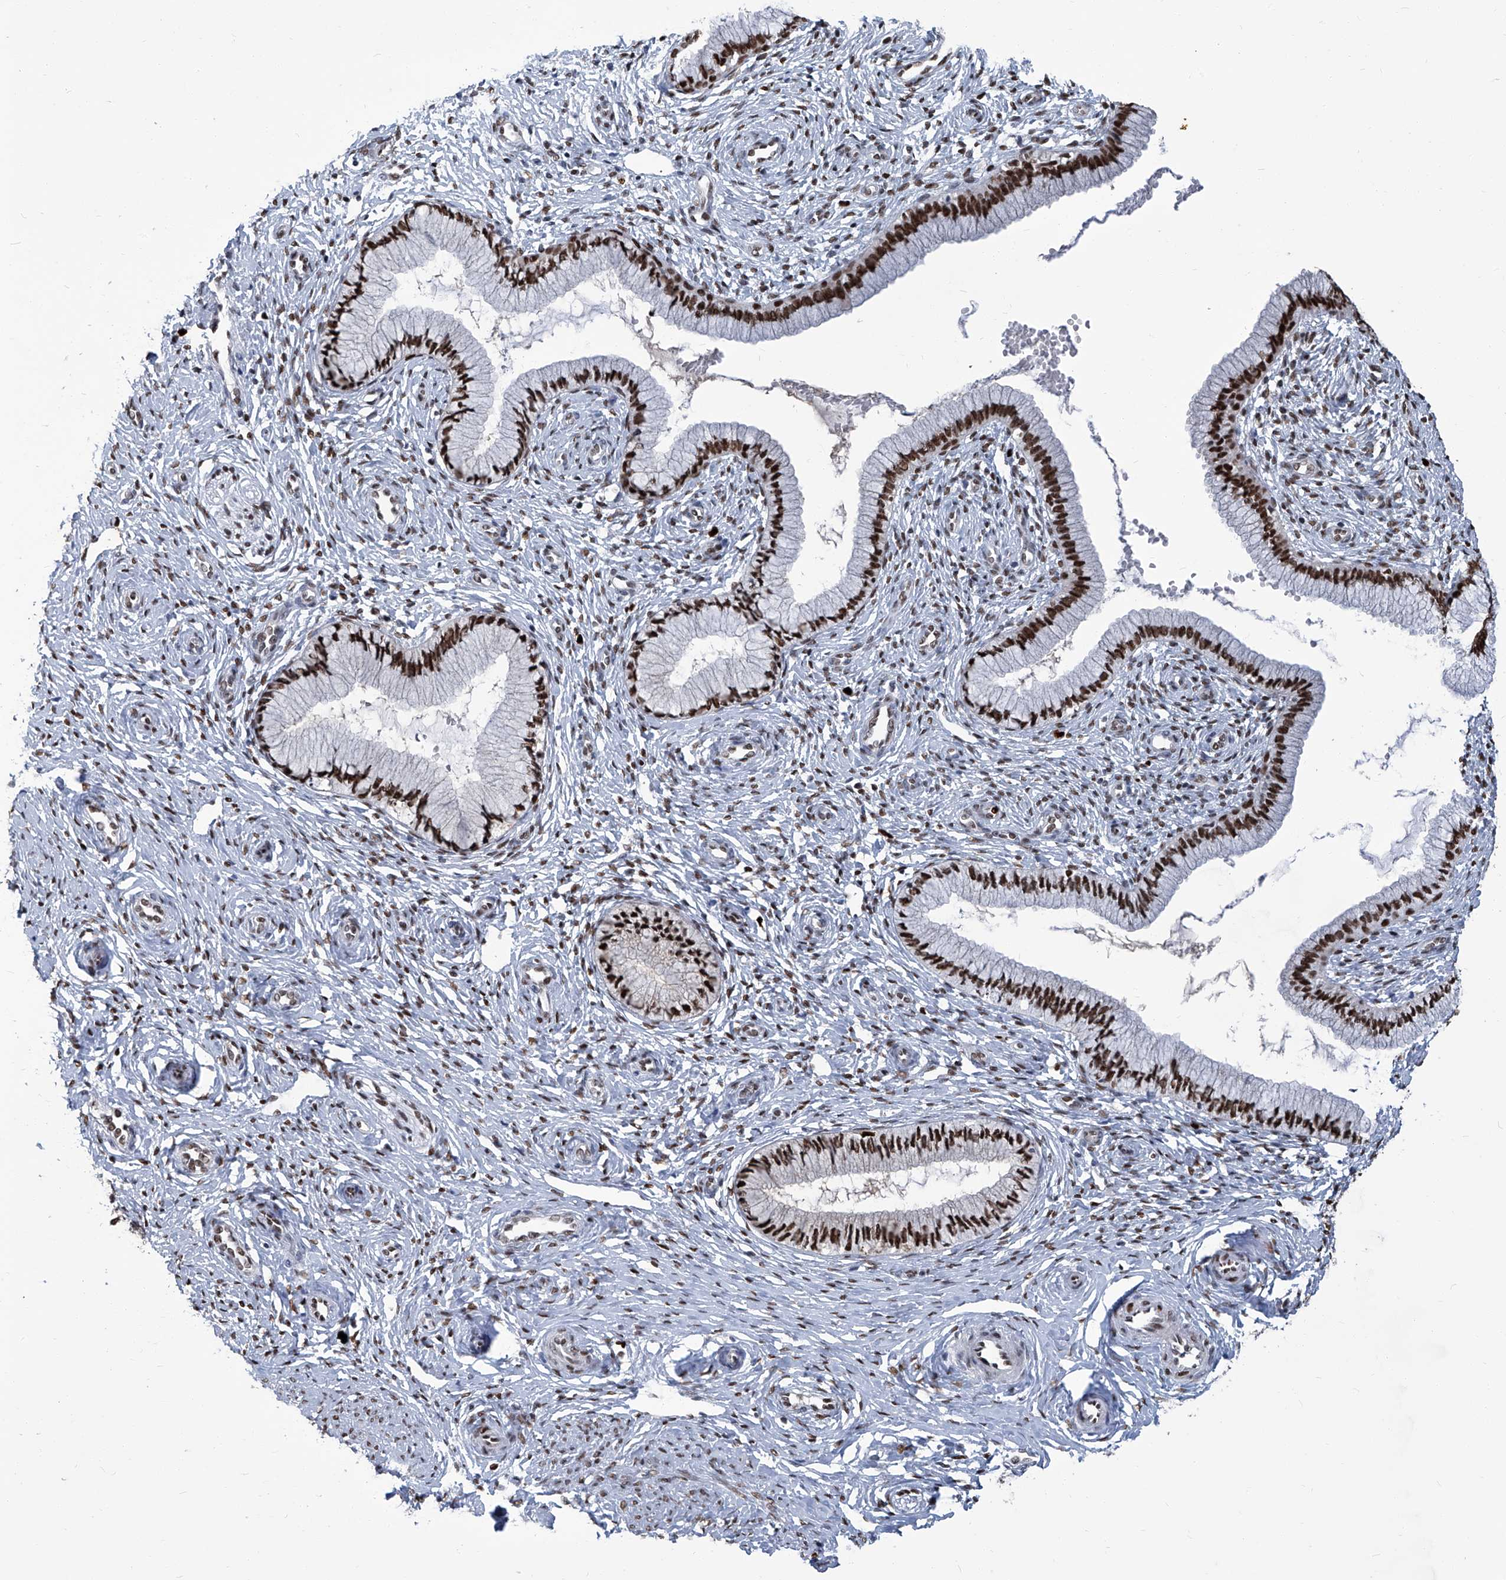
{"staining": {"intensity": "strong", "quantity": ">75%", "location": "nuclear"}, "tissue": "cervix", "cell_type": "Glandular cells", "image_type": "normal", "snomed": [{"axis": "morphology", "description": "Normal tissue, NOS"}, {"axis": "topography", "description": "Cervix"}], "caption": "High-power microscopy captured an IHC histopathology image of normal cervix, revealing strong nuclear expression in approximately >75% of glandular cells. The staining was performed using DAB to visualize the protein expression in brown, while the nuclei were stained in blue with hematoxylin (Magnification: 20x).", "gene": "PCNA", "patient": {"sex": "female", "age": 27}}